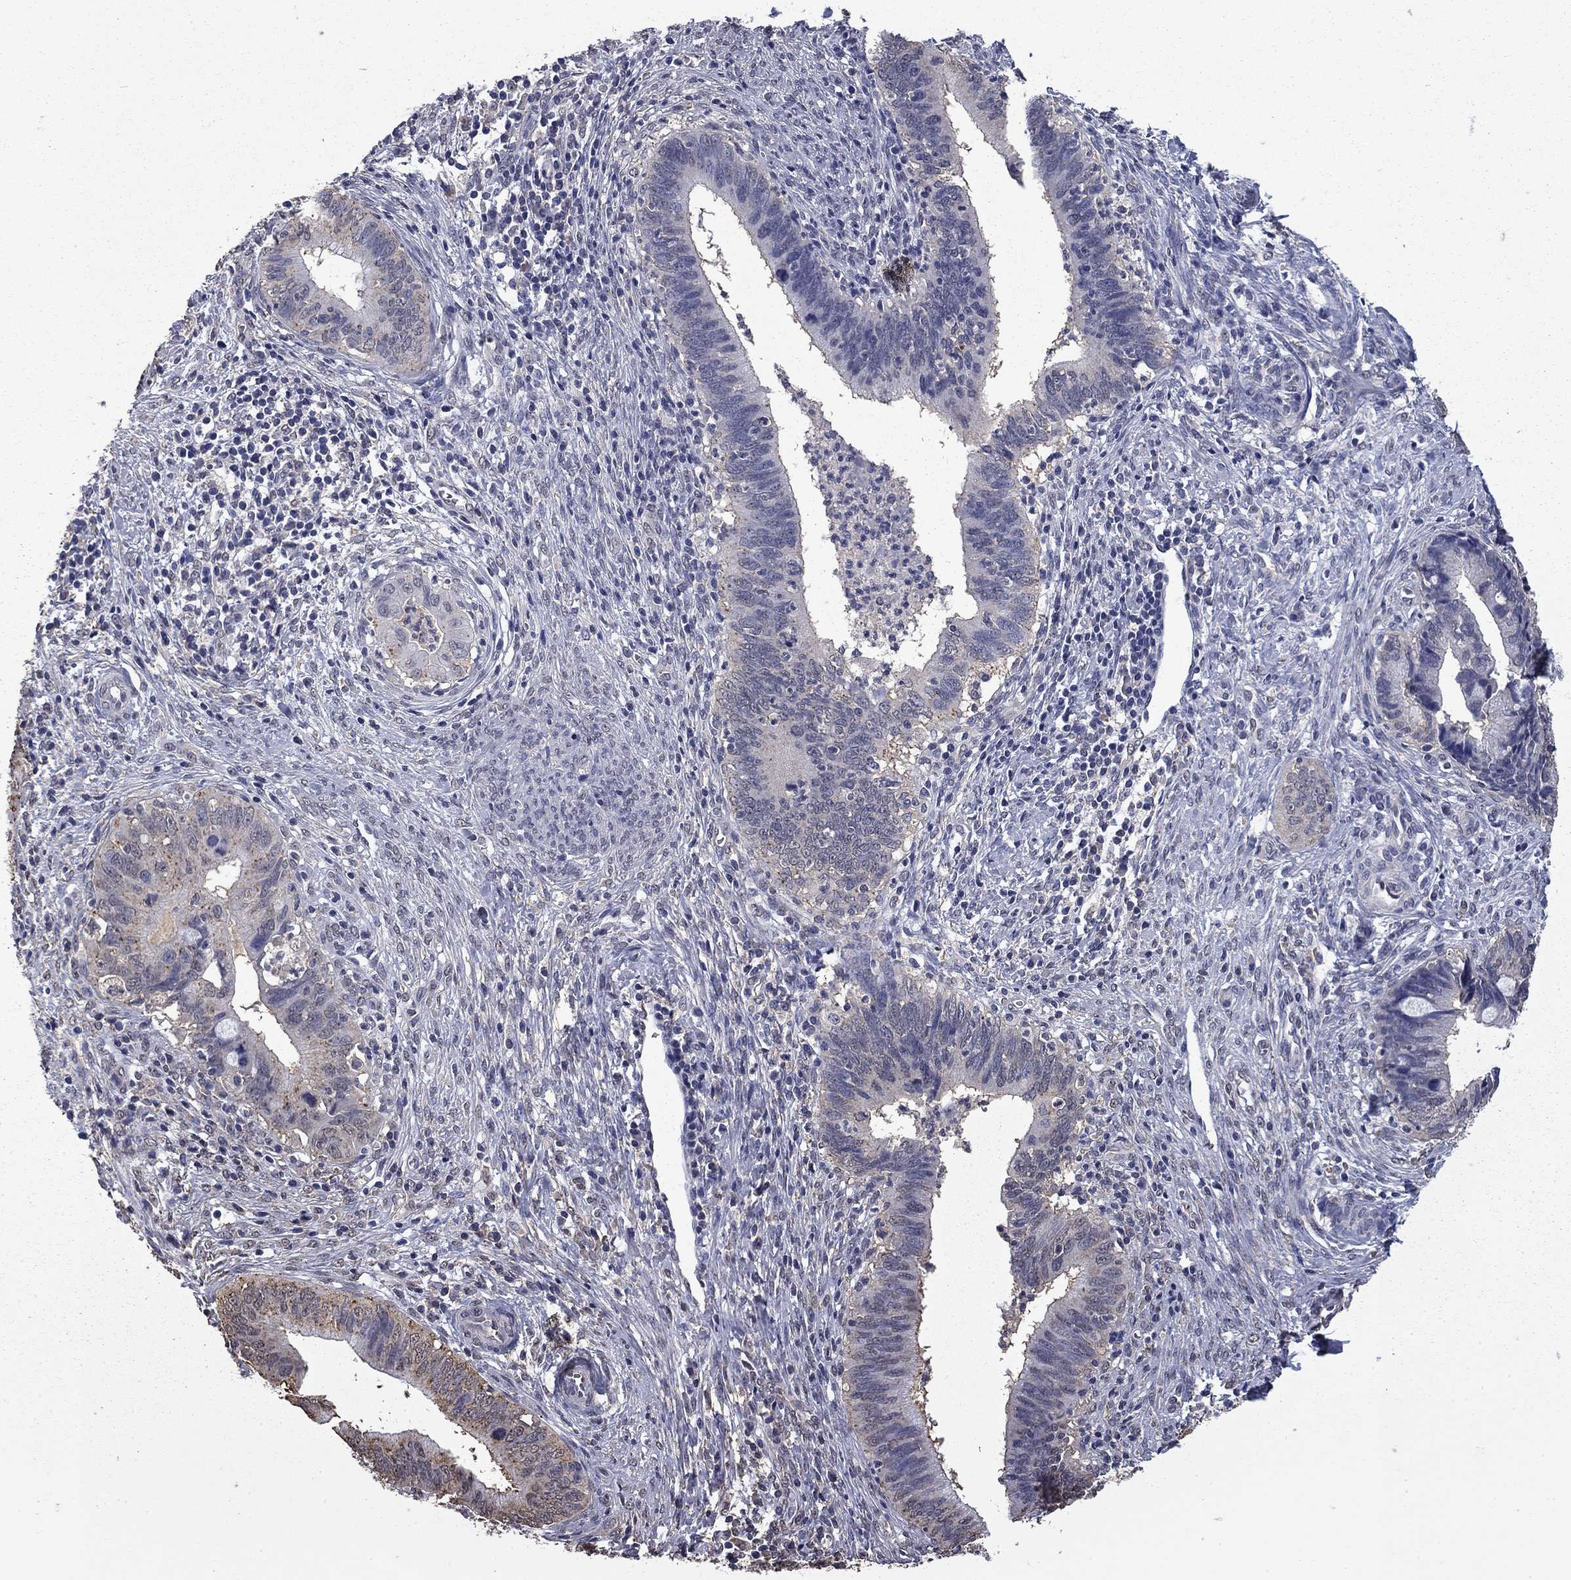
{"staining": {"intensity": "negative", "quantity": "none", "location": "none"}, "tissue": "cervical cancer", "cell_type": "Tumor cells", "image_type": "cancer", "snomed": [{"axis": "morphology", "description": "Adenocarcinoma, NOS"}, {"axis": "topography", "description": "Cervix"}], "caption": "An IHC histopathology image of cervical cancer (adenocarcinoma) is shown. There is no staining in tumor cells of cervical cancer (adenocarcinoma).", "gene": "MFAP3L", "patient": {"sex": "female", "age": 42}}